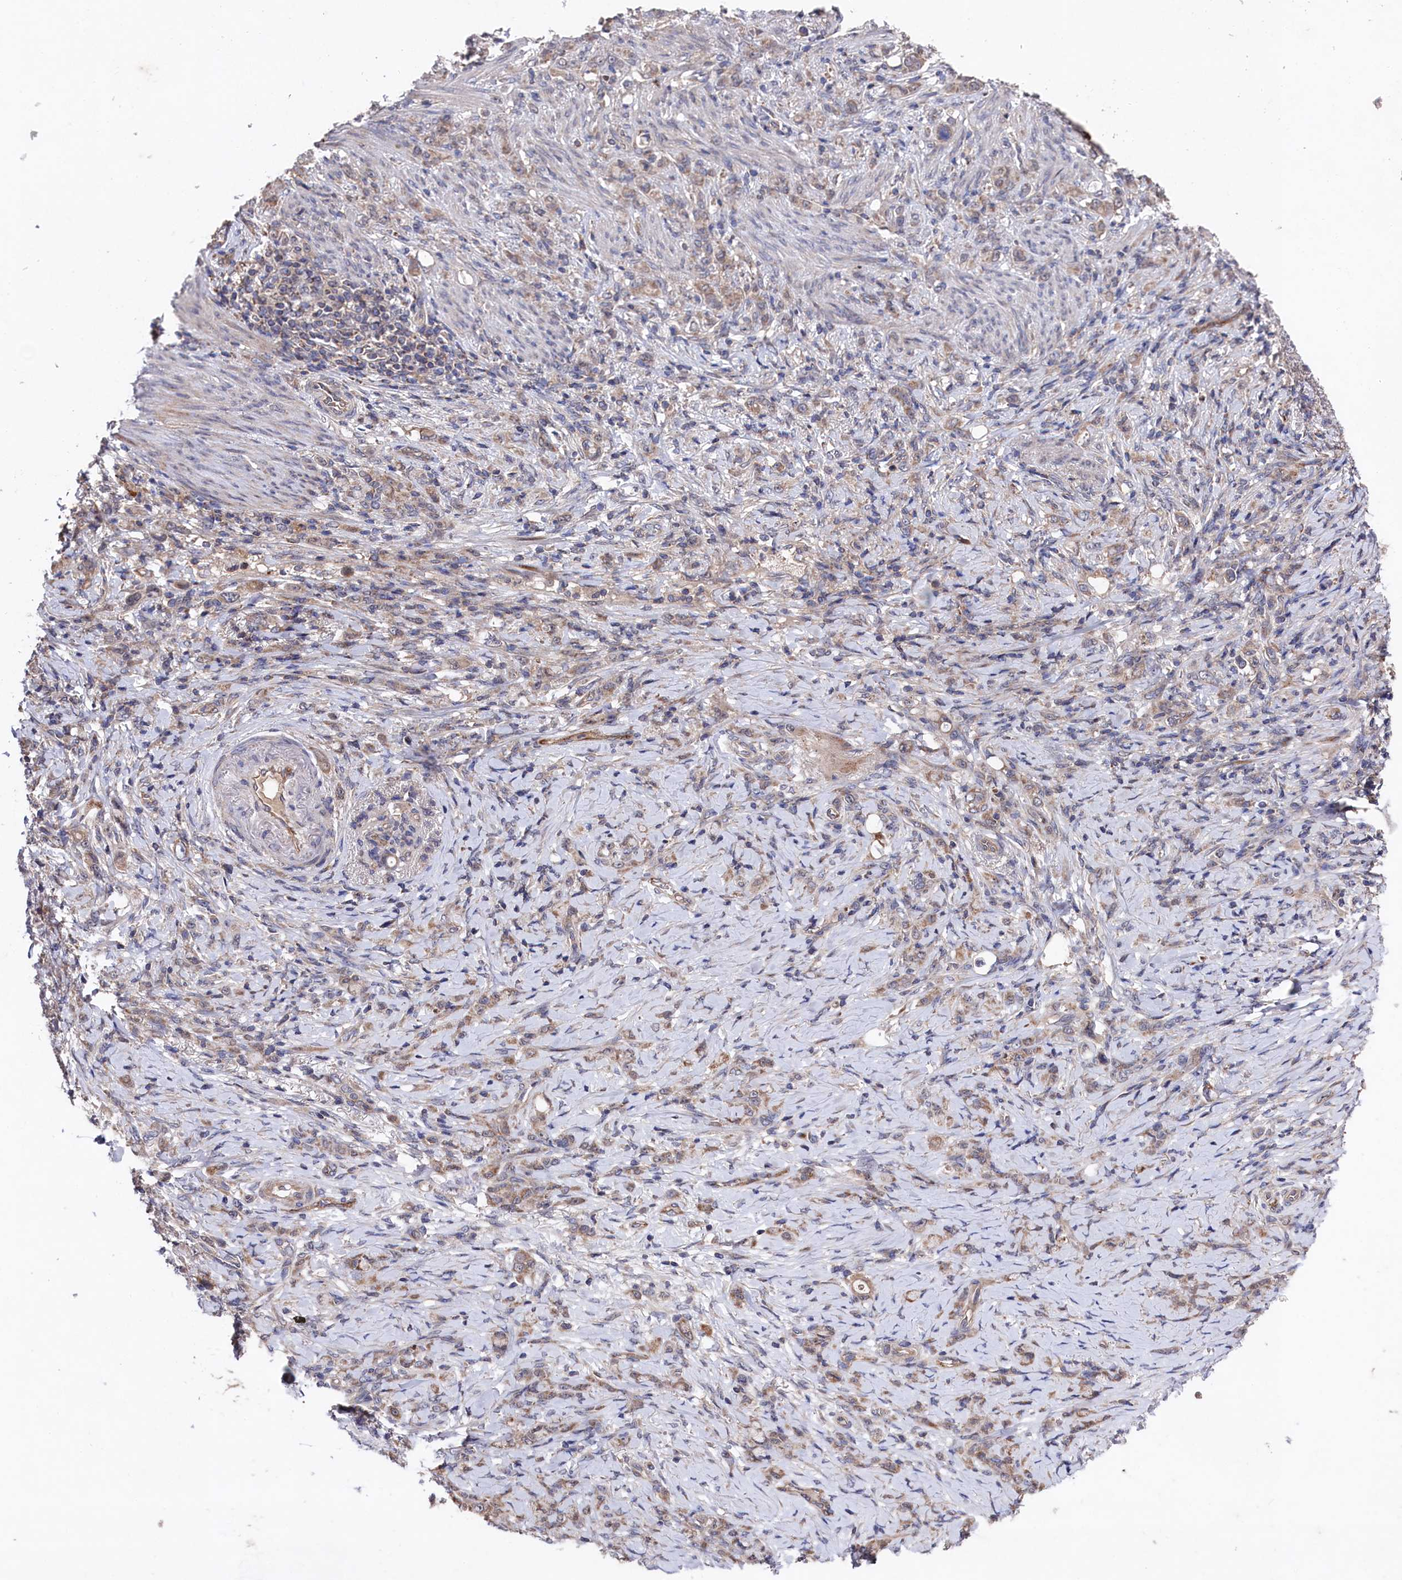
{"staining": {"intensity": "weak", "quantity": "25%-75%", "location": "cytoplasmic/membranous"}, "tissue": "stomach cancer", "cell_type": "Tumor cells", "image_type": "cancer", "snomed": [{"axis": "morphology", "description": "Adenocarcinoma, NOS"}, {"axis": "topography", "description": "Stomach"}], "caption": "Adenocarcinoma (stomach) tissue exhibits weak cytoplasmic/membranous staining in approximately 25%-75% of tumor cells", "gene": "SUPV3L1", "patient": {"sex": "female", "age": 79}}